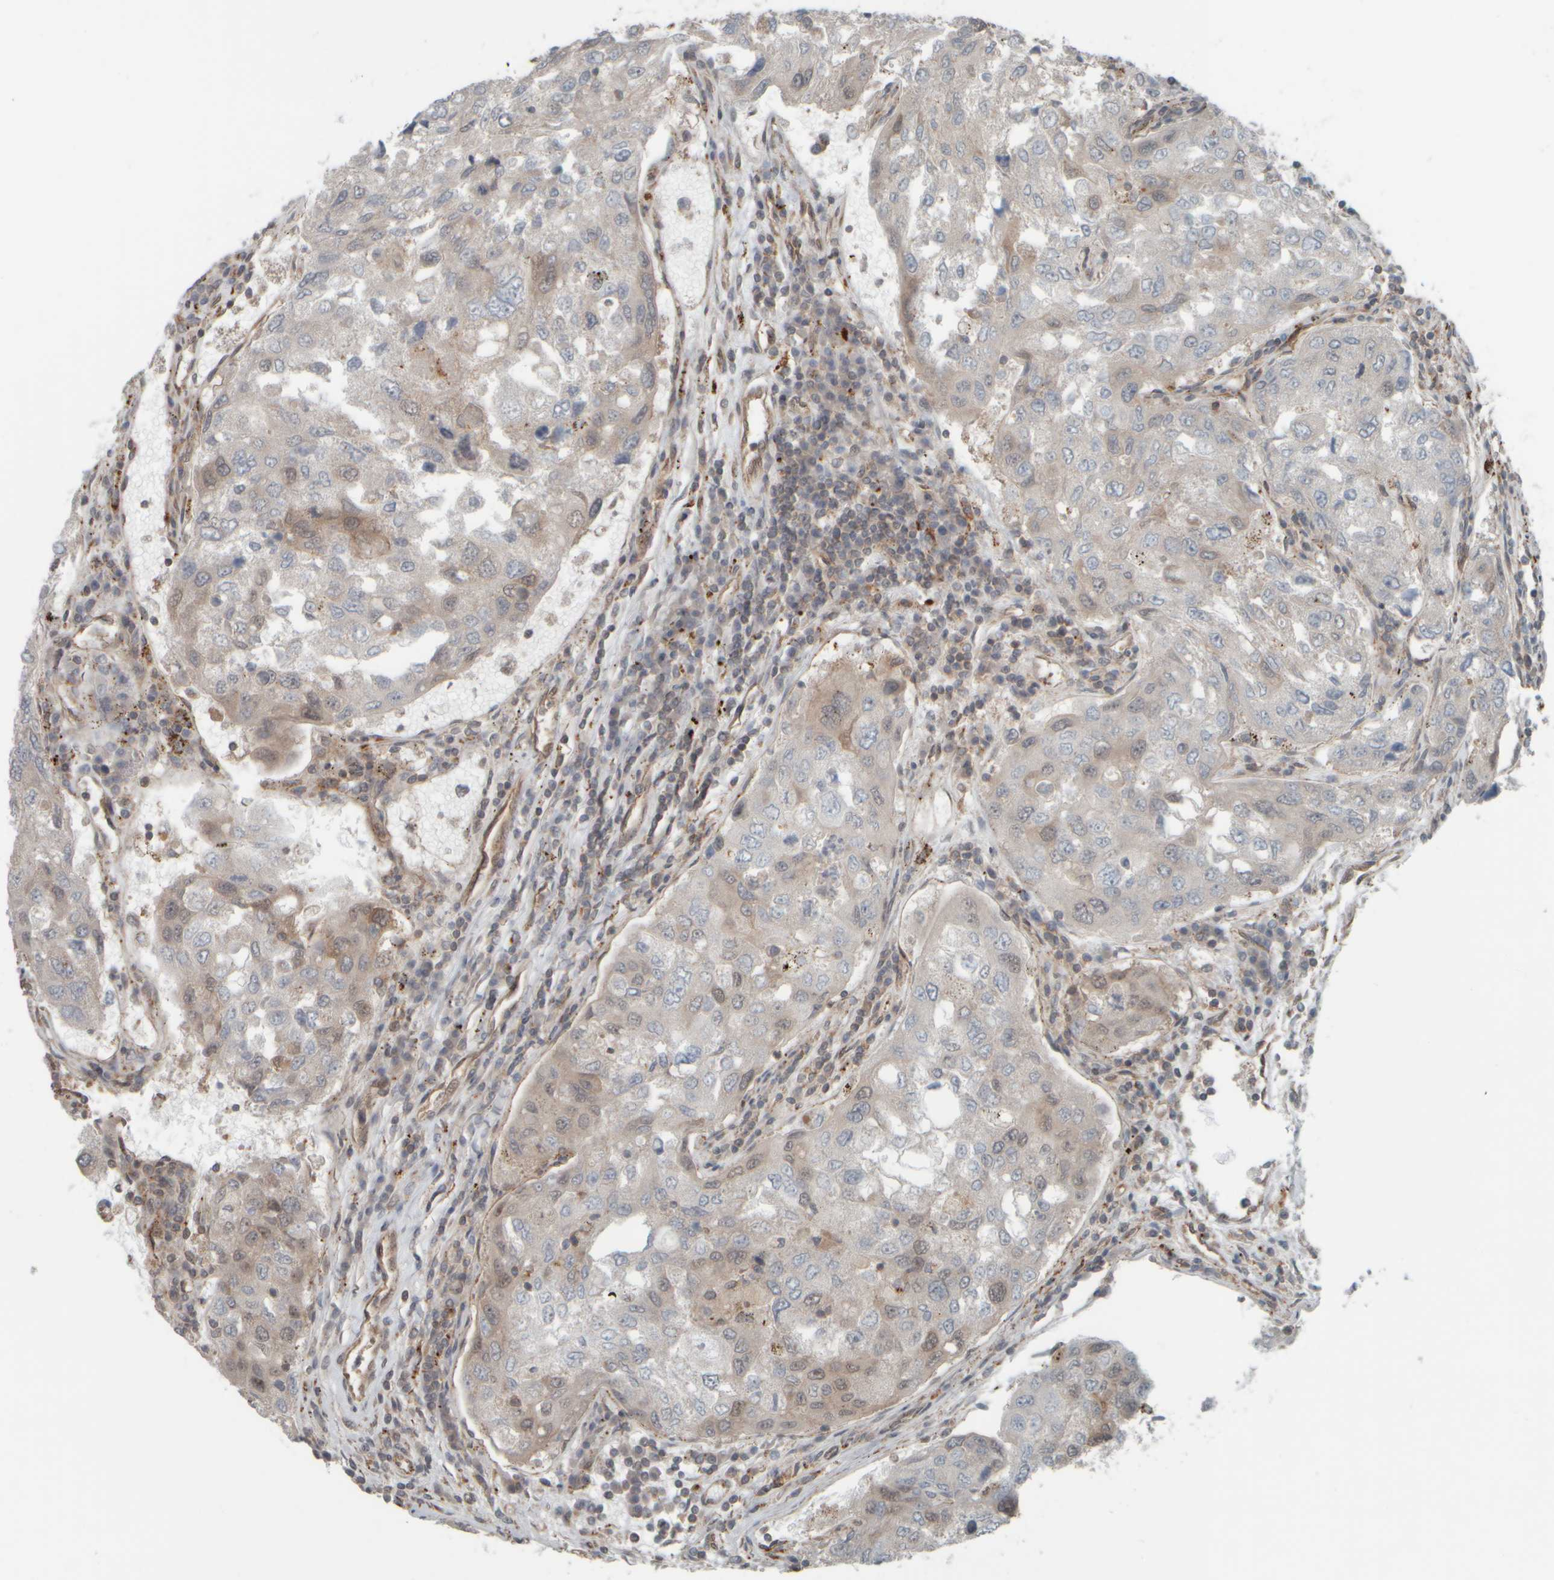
{"staining": {"intensity": "weak", "quantity": "<25%", "location": "cytoplasmic/membranous"}, "tissue": "urothelial cancer", "cell_type": "Tumor cells", "image_type": "cancer", "snomed": [{"axis": "morphology", "description": "Urothelial carcinoma, High grade"}, {"axis": "topography", "description": "Lymph node"}, {"axis": "topography", "description": "Urinary bladder"}], "caption": "Urothelial cancer was stained to show a protein in brown. There is no significant staining in tumor cells.", "gene": "GIGYF1", "patient": {"sex": "male", "age": 51}}